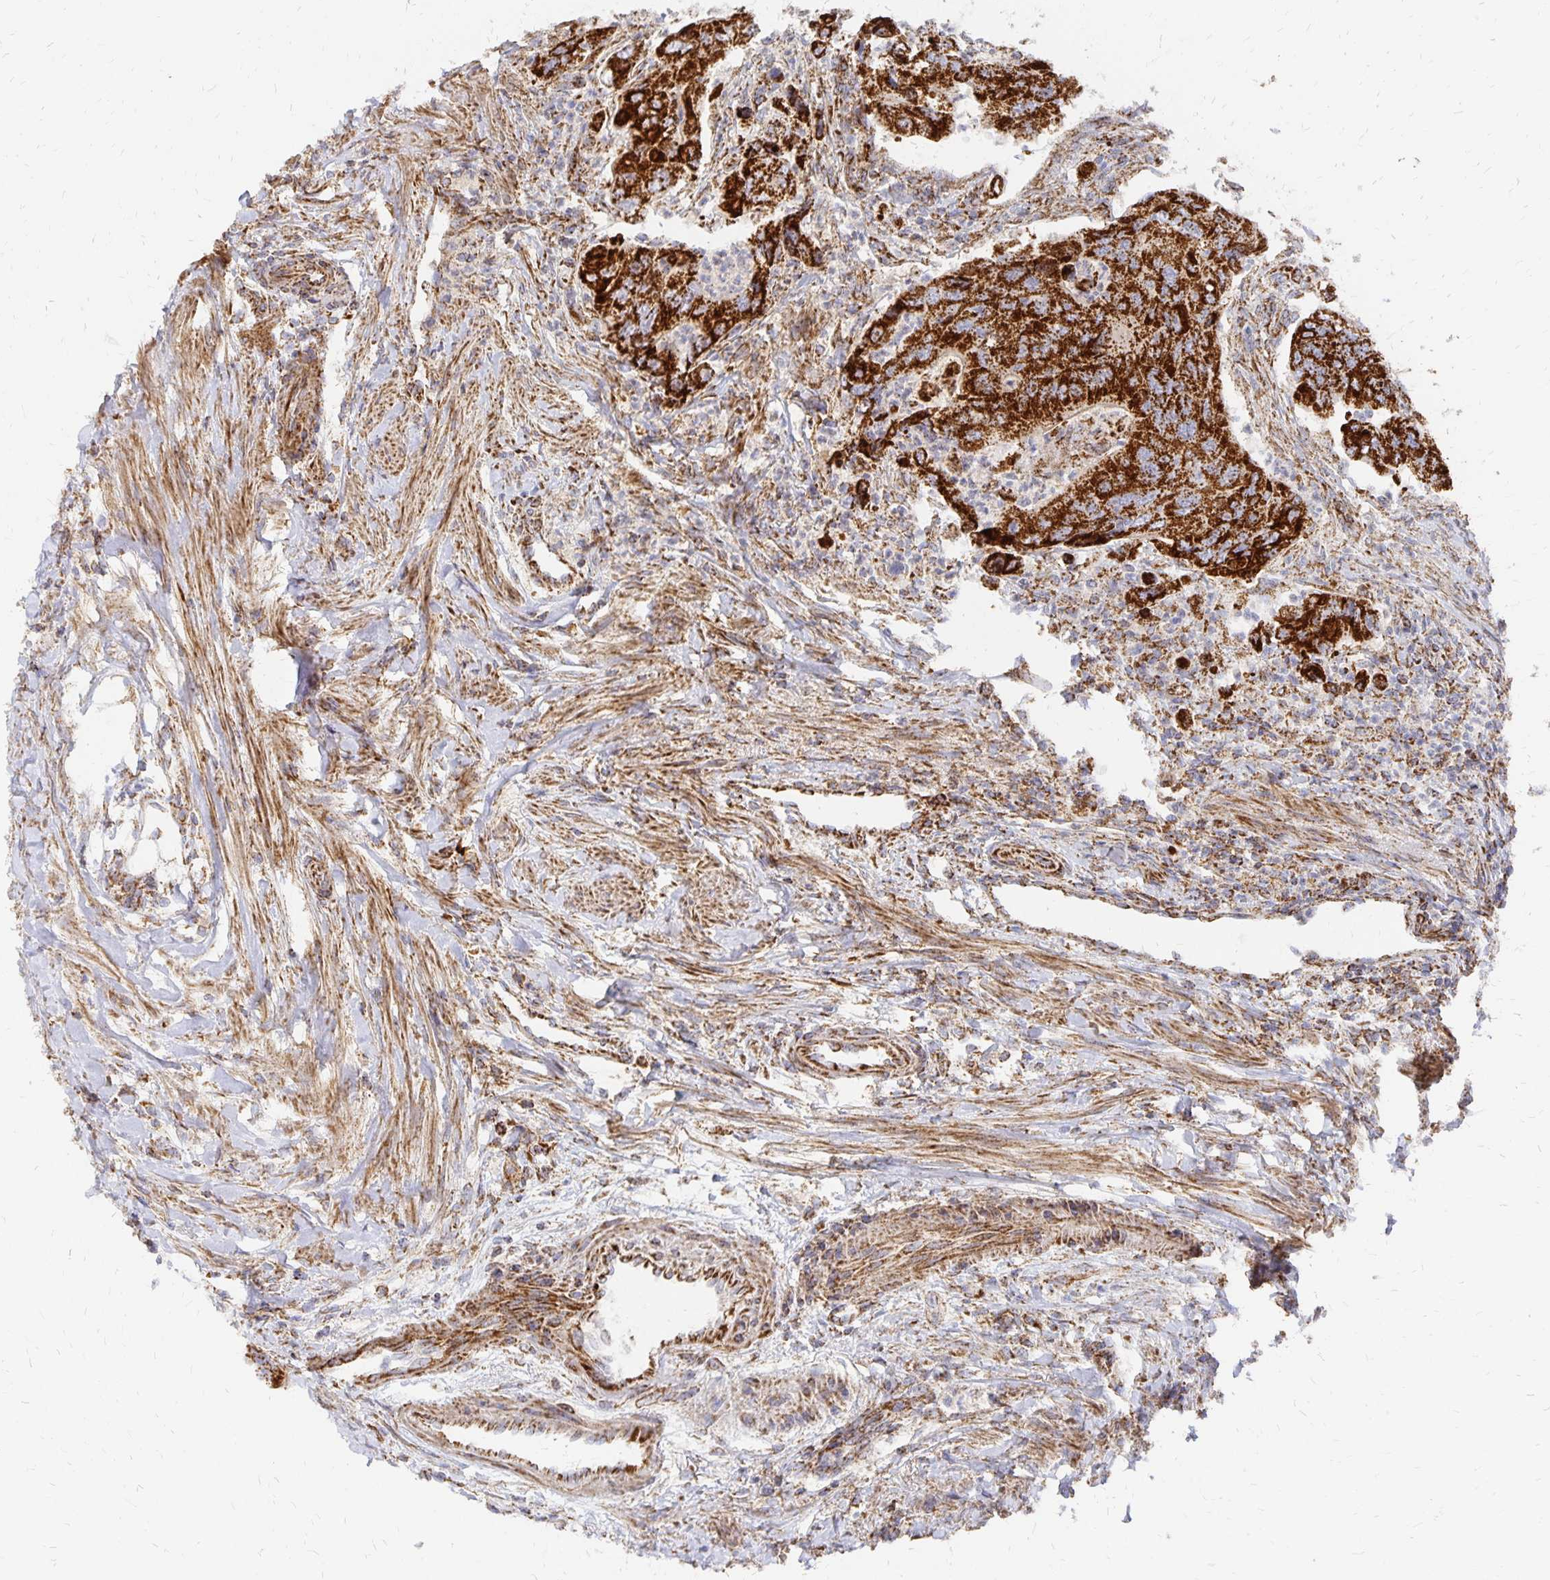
{"staining": {"intensity": "strong", "quantity": ">75%", "location": "cytoplasmic/membranous"}, "tissue": "colorectal cancer", "cell_type": "Tumor cells", "image_type": "cancer", "snomed": [{"axis": "morphology", "description": "Adenocarcinoma, NOS"}, {"axis": "topography", "description": "Colon"}], "caption": "Protein analysis of colorectal cancer (adenocarcinoma) tissue exhibits strong cytoplasmic/membranous expression in approximately >75% of tumor cells.", "gene": "STOML2", "patient": {"sex": "female", "age": 67}}